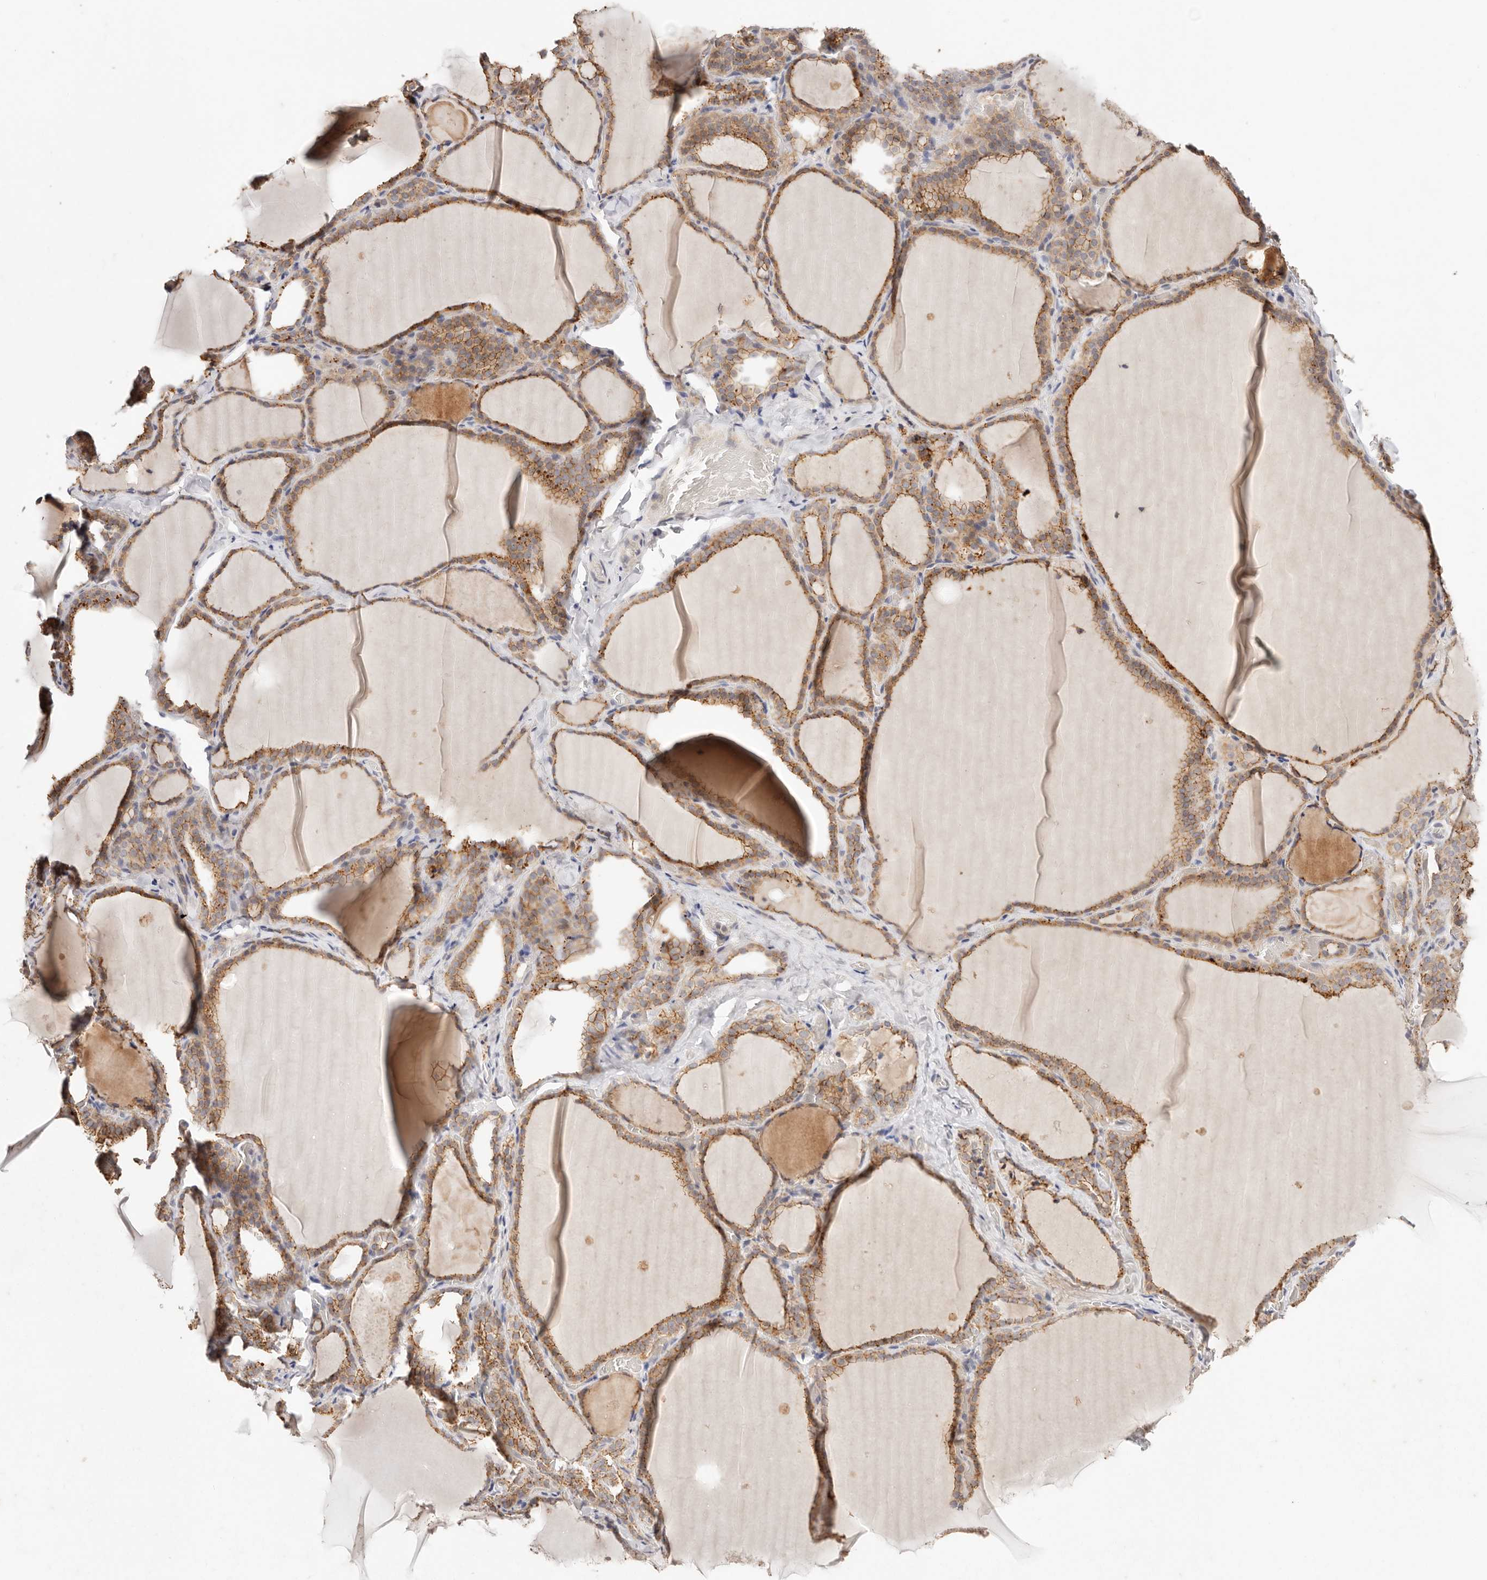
{"staining": {"intensity": "moderate", "quantity": ">75%", "location": "cytoplasmic/membranous"}, "tissue": "thyroid gland", "cell_type": "Glandular cells", "image_type": "normal", "snomed": [{"axis": "morphology", "description": "Normal tissue, NOS"}, {"axis": "topography", "description": "Thyroid gland"}], "caption": "Thyroid gland stained with IHC displays moderate cytoplasmic/membranous staining in about >75% of glandular cells. The staining was performed using DAB, with brown indicating positive protein expression. Nuclei are stained blue with hematoxylin.", "gene": "CXADR", "patient": {"sex": "female", "age": 22}}